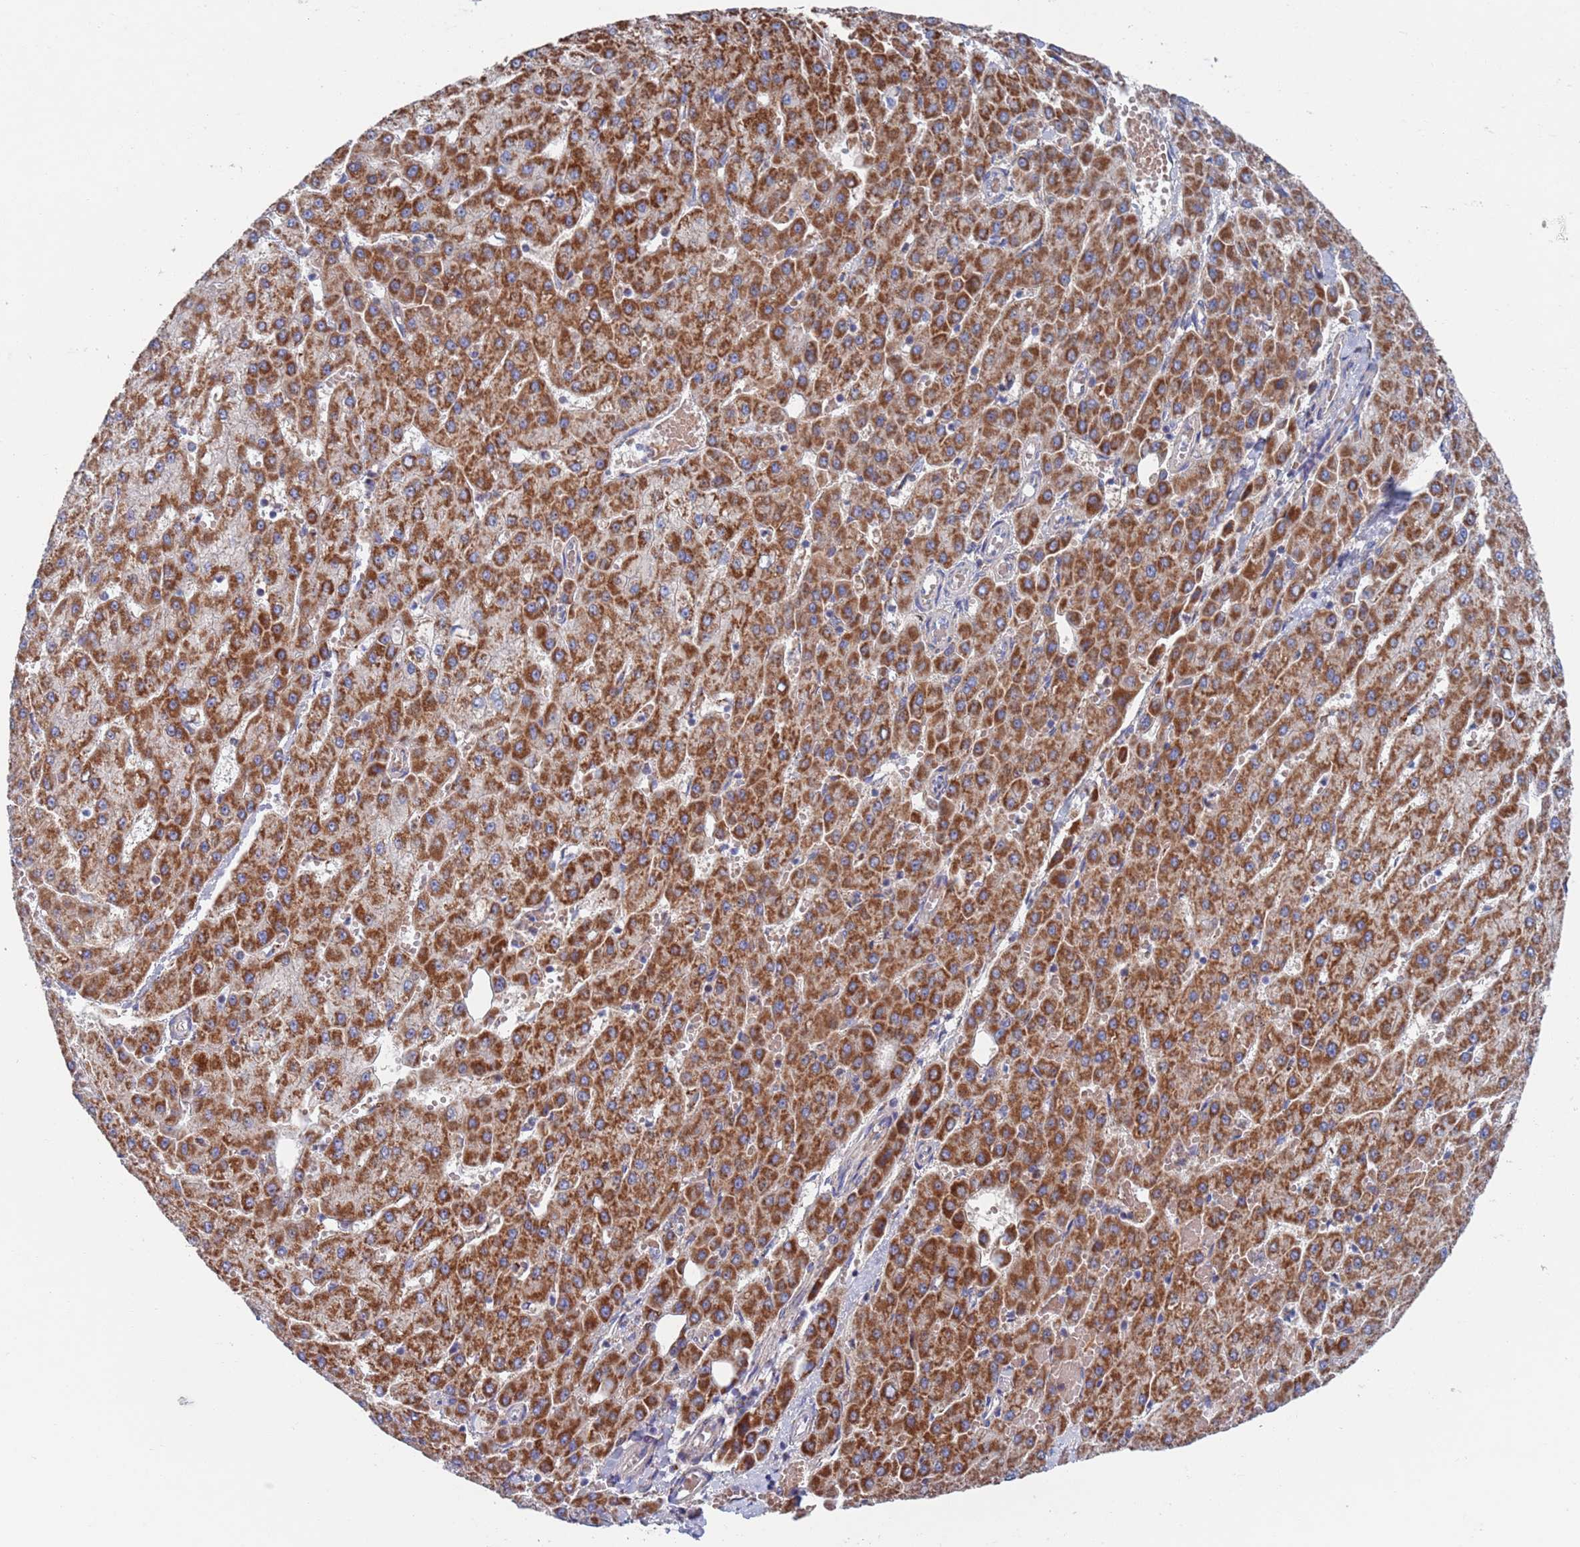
{"staining": {"intensity": "strong", "quantity": ">75%", "location": "cytoplasmic/membranous"}, "tissue": "liver cancer", "cell_type": "Tumor cells", "image_type": "cancer", "snomed": [{"axis": "morphology", "description": "Carcinoma, Hepatocellular, NOS"}, {"axis": "topography", "description": "Liver"}], "caption": "Immunohistochemical staining of human hepatocellular carcinoma (liver) shows high levels of strong cytoplasmic/membranous protein positivity in about >75% of tumor cells.", "gene": "CHCHD6", "patient": {"sex": "male", "age": 47}}